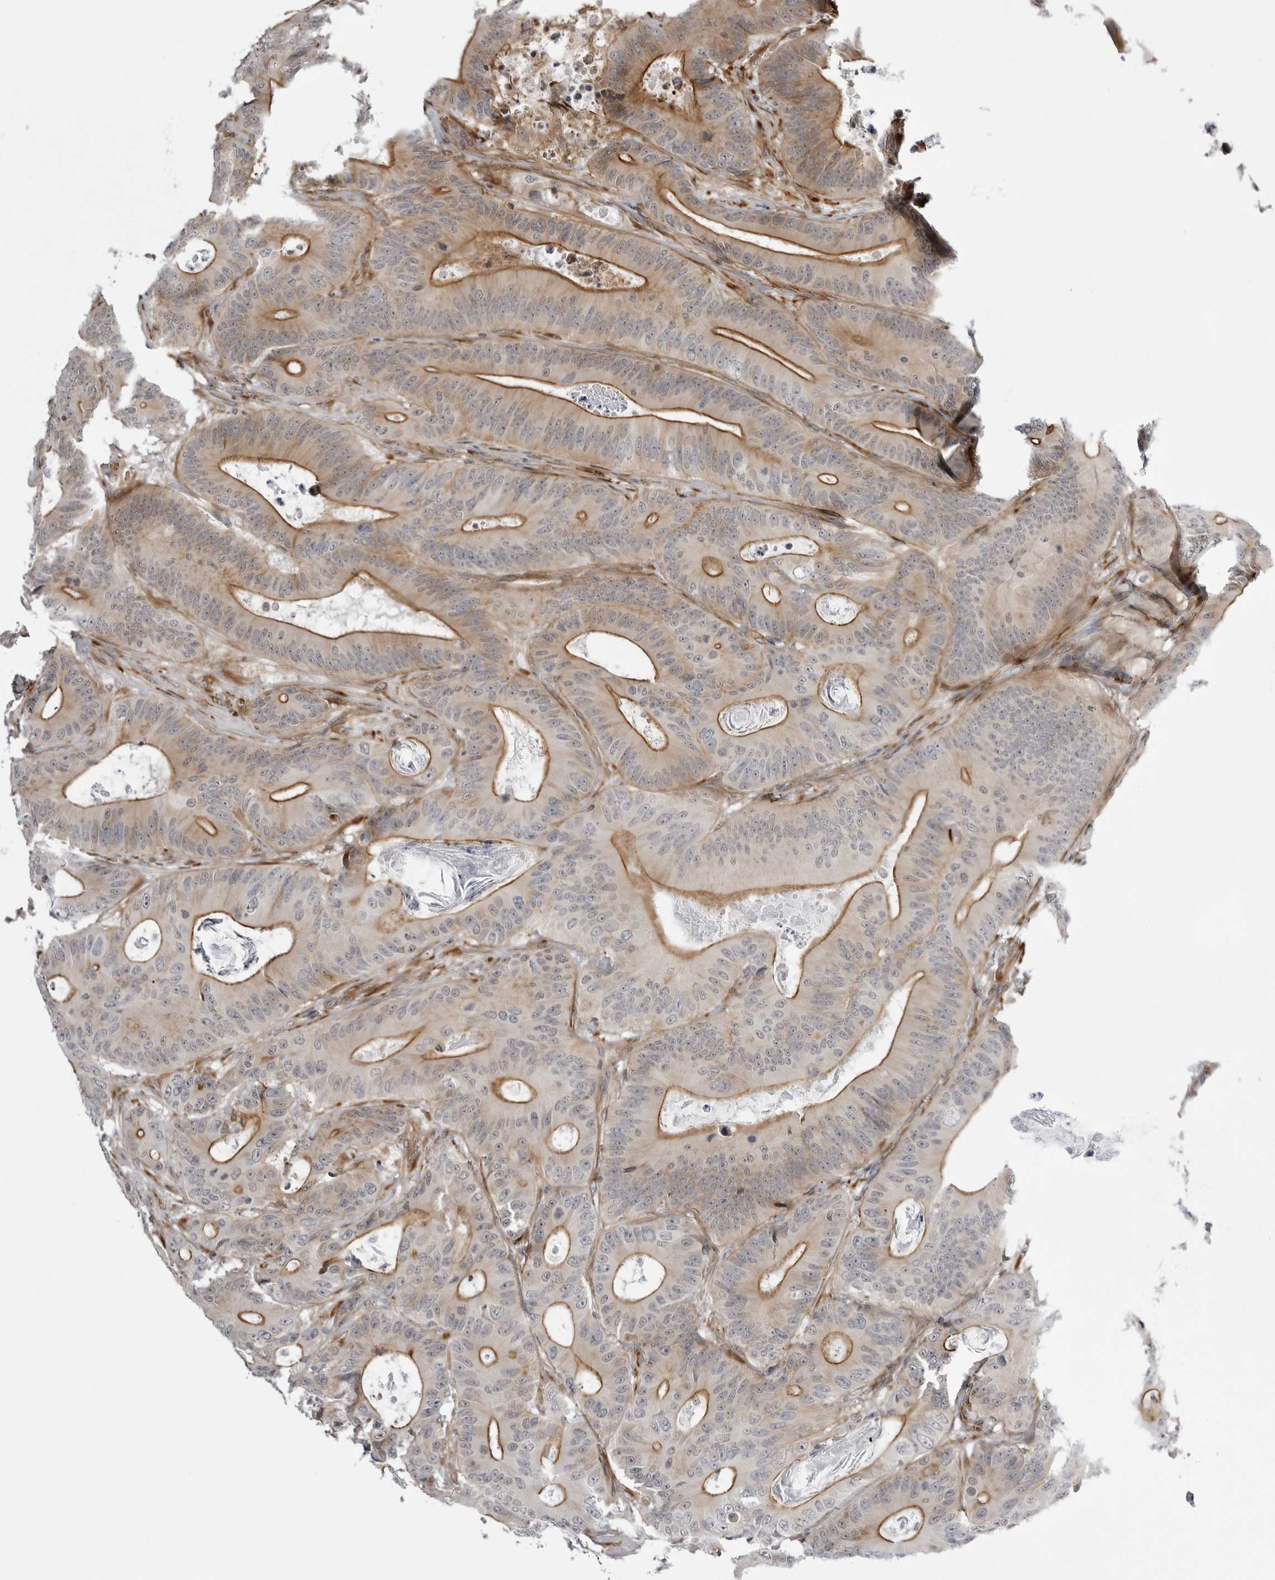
{"staining": {"intensity": "moderate", "quantity": ">75%", "location": "cytoplasmic/membranous"}, "tissue": "colorectal cancer", "cell_type": "Tumor cells", "image_type": "cancer", "snomed": [{"axis": "morphology", "description": "Adenocarcinoma, NOS"}, {"axis": "topography", "description": "Colon"}], "caption": "Colorectal cancer (adenocarcinoma) tissue reveals moderate cytoplasmic/membranous expression in approximately >75% of tumor cells, visualized by immunohistochemistry.", "gene": "ARL5A", "patient": {"sex": "male", "age": 83}}